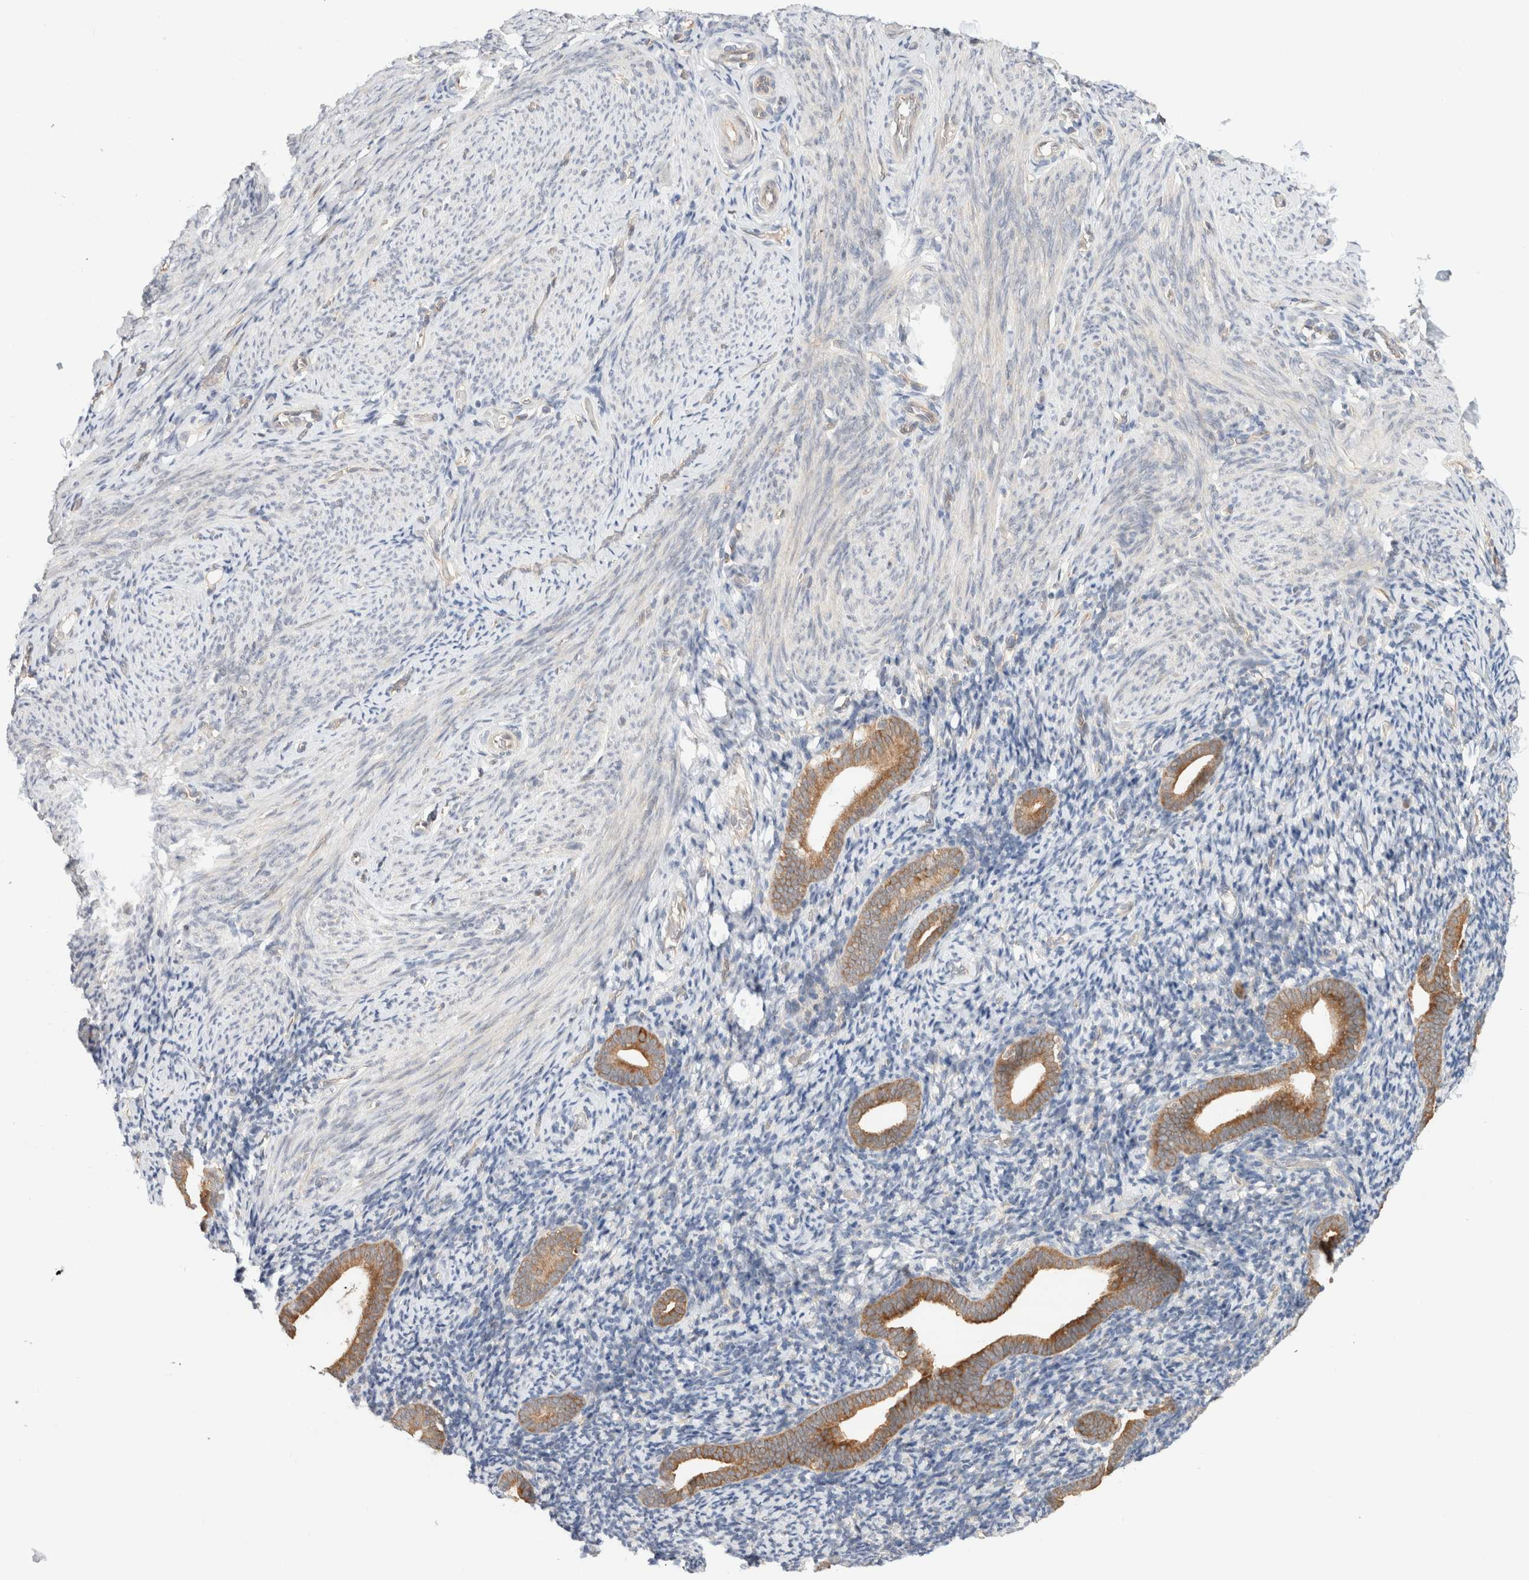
{"staining": {"intensity": "negative", "quantity": "none", "location": "none"}, "tissue": "endometrium", "cell_type": "Cells in endometrial stroma", "image_type": "normal", "snomed": [{"axis": "morphology", "description": "Normal tissue, NOS"}, {"axis": "topography", "description": "Endometrium"}], "caption": "Histopathology image shows no protein staining in cells in endometrial stroma of unremarkable endometrium. Brightfield microscopy of IHC stained with DAB (brown) and hematoxylin (blue), captured at high magnification.", "gene": "C17orf97", "patient": {"sex": "female", "age": 51}}